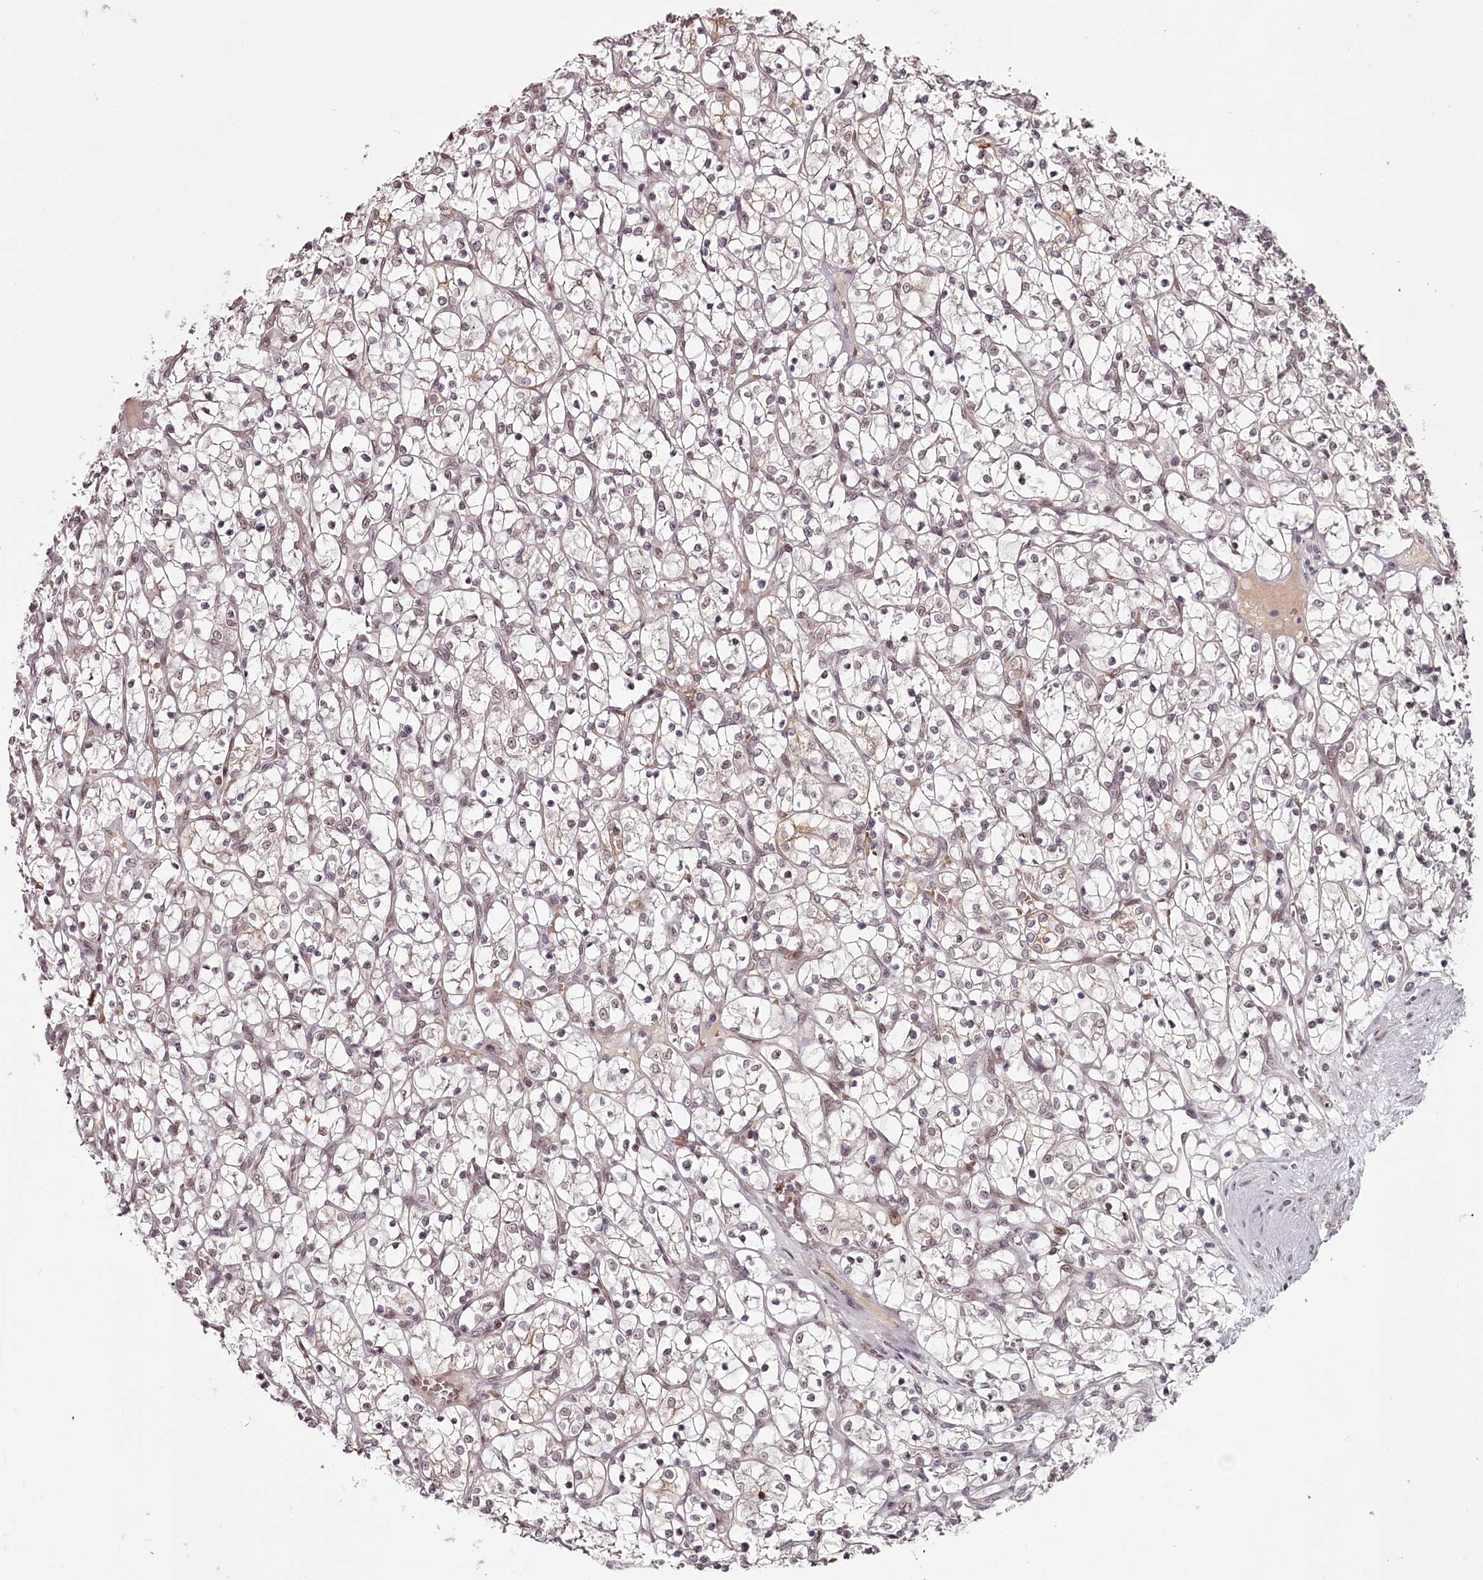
{"staining": {"intensity": "weak", "quantity": "<25%", "location": "cytoplasmic/membranous,nuclear"}, "tissue": "renal cancer", "cell_type": "Tumor cells", "image_type": "cancer", "snomed": [{"axis": "morphology", "description": "Adenocarcinoma, NOS"}, {"axis": "topography", "description": "Kidney"}], "caption": "Tumor cells show no significant protein expression in renal cancer (adenocarcinoma).", "gene": "THYN1", "patient": {"sex": "female", "age": 69}}